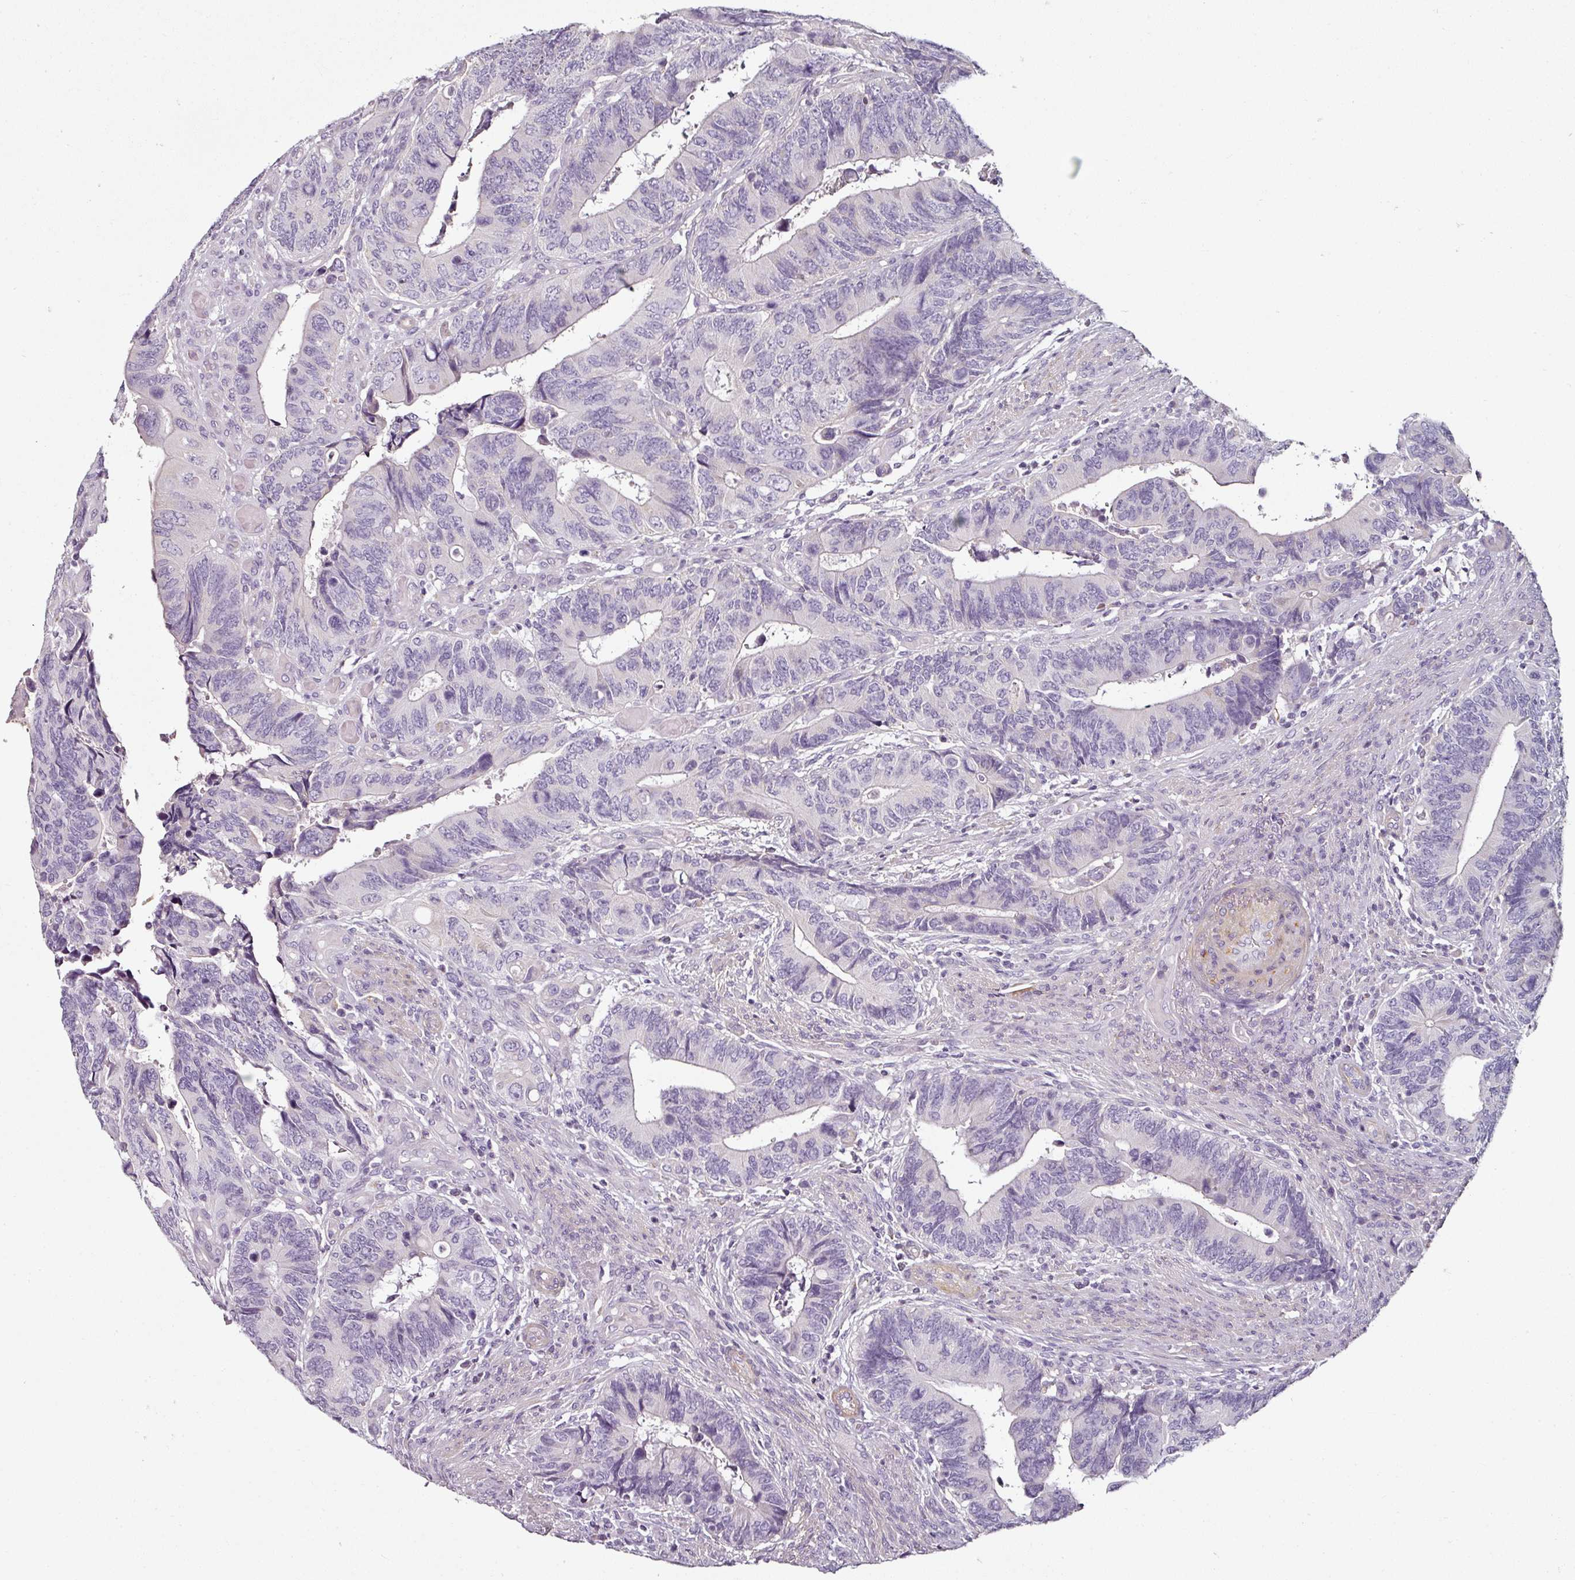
{"staining": {"intensity": "negative", "quantity": "none", "location": "none"}, "tissue": "colorectal cancer", "cell_type": "Tumor cells", "image_type": "cancer", "snomed": [{"axis": "morphology", "description": "Adenocarcinoma, NOS"}, {"axis": "topography", "description": "Colon"}], "caption": "IHC photomicrograph of colorectal cancer stained for a protein (brown), which exhibits no expression in tumor cells.", "gene": "CAP2", "patient": {"sex": "male", "age": 87}}